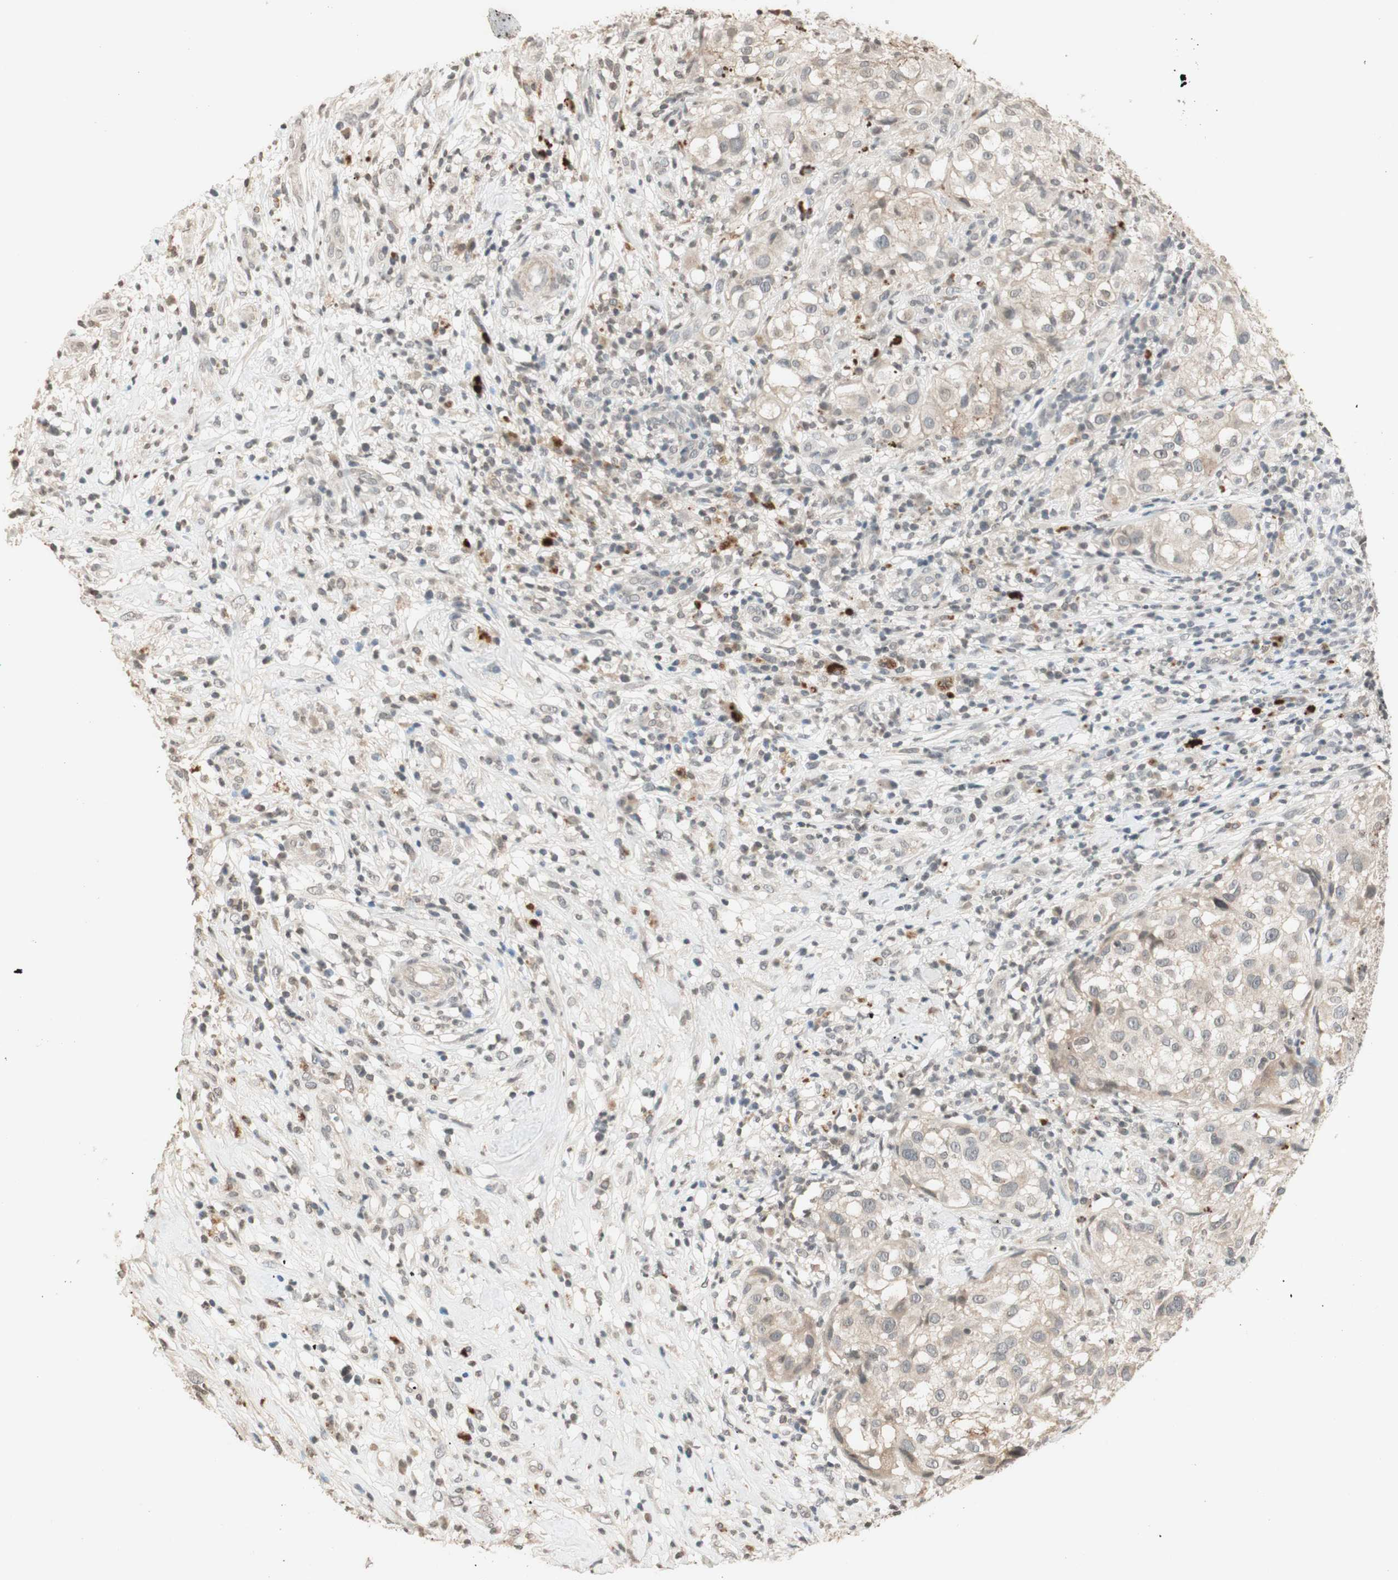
{"staining": {"intensity": "negative", "quantity": "none", "location": "none"}, "tissue": "melanoma", "cell_type": "Tumor cells", "image_type": "cancer", "snomed": [{"axis": "morphology", "description": "Necrosis, NOS"}, {"axis": "morphology", "description": "Malignant melanoma, NOS"}, {"axis": "topography", "description": "Skin"}], "caption": "Photomicrograph shows no protein positivity in tumor cells of malignant melanoma tissue.", "gene": "GLI1", "patient": {"sex": "female", "age": 87}}